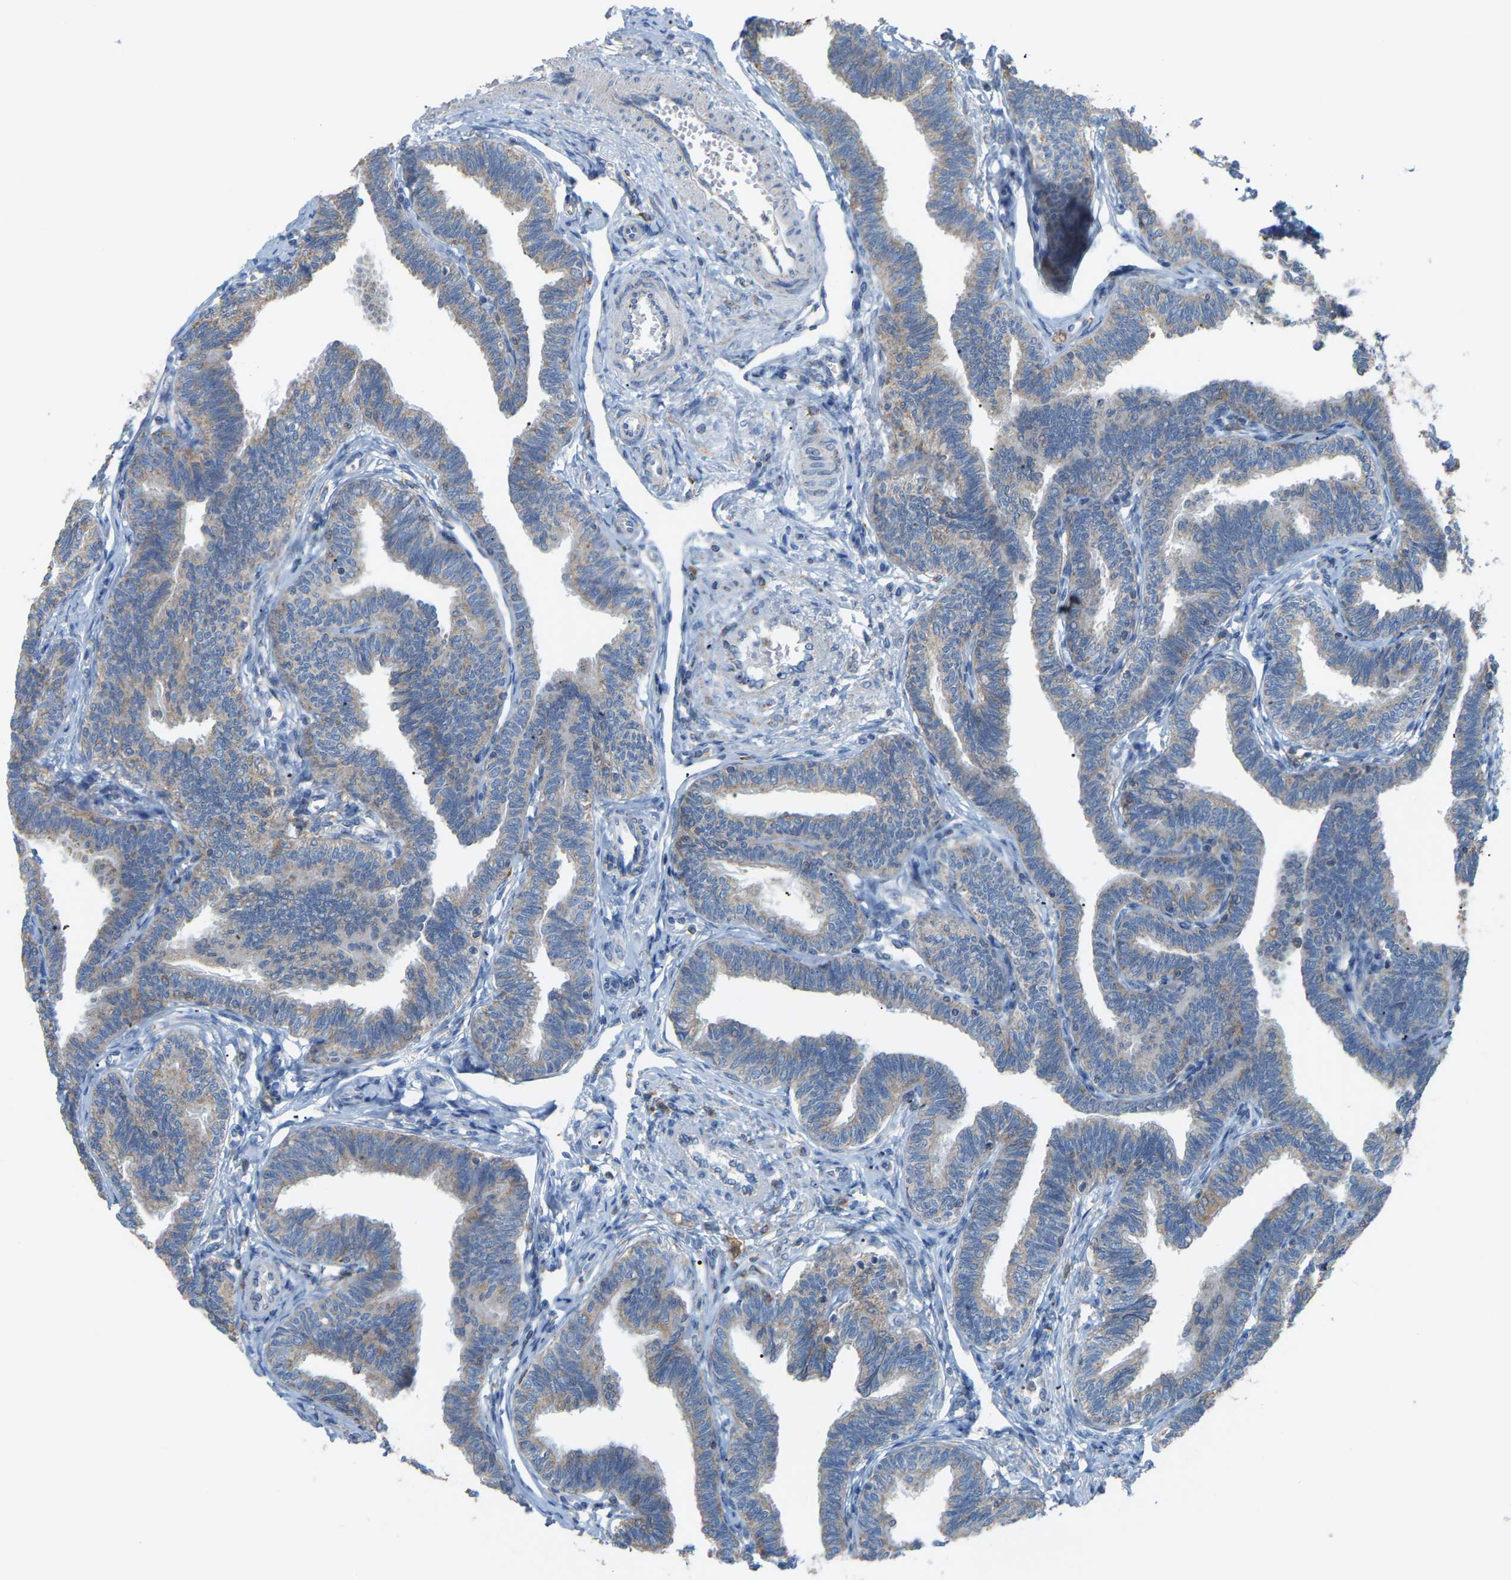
{"staining": {"intensity": "weak", "quantity": "25%-75%", "location": "cytoplasmic/membranous"}, "tissue": "fallopian tube", "cell_type": "Glandular cells", "image_type": "normal", "snomed": [{"axis": "morphology", "description": "Normal tissue, NOS"}, {"axis": "topography", "description": "Fallopian tube"}, {"axis": "topography", "description": "Ovary"}], "caption": "This is an image of immunohistochemistry (IHC) staining of benign fallopian tube, which shows weak staining in the cytoplasmic/membranous of glandular cells.", "gene": "CROT", "patient": {"sex": "female", "age": 23}}